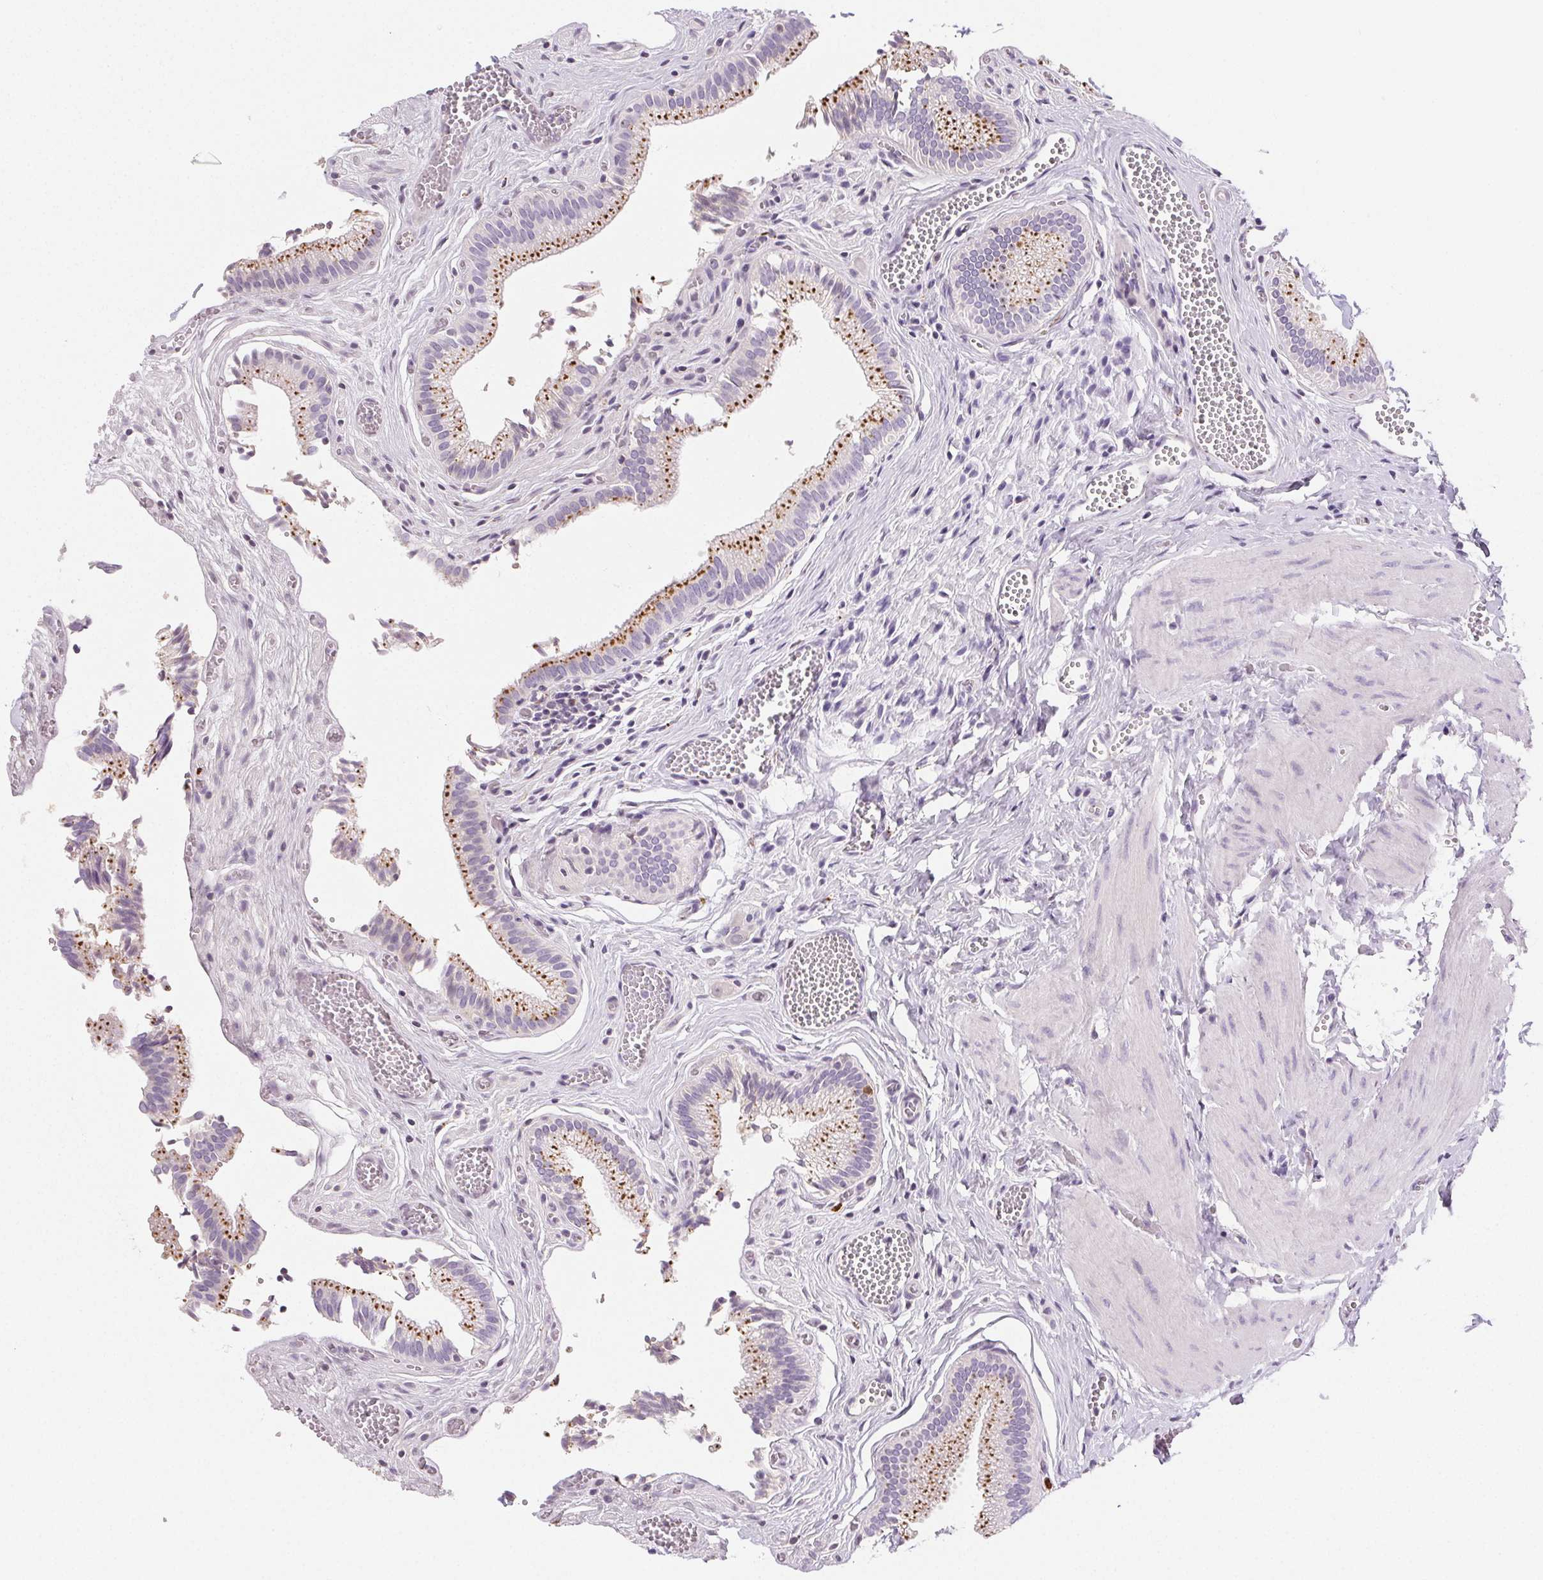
{"staining": {"intensity": "moderate", "quantity": ">75%", "location": "cytoplasmic/membranous"}, "tissue": "gallbladder", "cell_type": "Glandular cells", "image_type": "normal", "snomed": [{"axis": "morphology", "description": "Normal tissue, NOS"}, {"axis": "topography", "description": "Gallbladder"}, {"axis": "topography", "description": "Peripheral nerve tissue"}], "caption": "The photomicrograph exhibits staining of benign gallbladder, revealing moderate cytoplasmic/membranous protein staining (brown color) within glandular cells. The protein of interest is stained brown, and the nuclei are stained in blue (DAB (3,3'-diaminobenzidine) IHC with brightfield microscopy, high magnification).", "gene": "LIPA", "patient": {"sex": "male", "age": 17}}